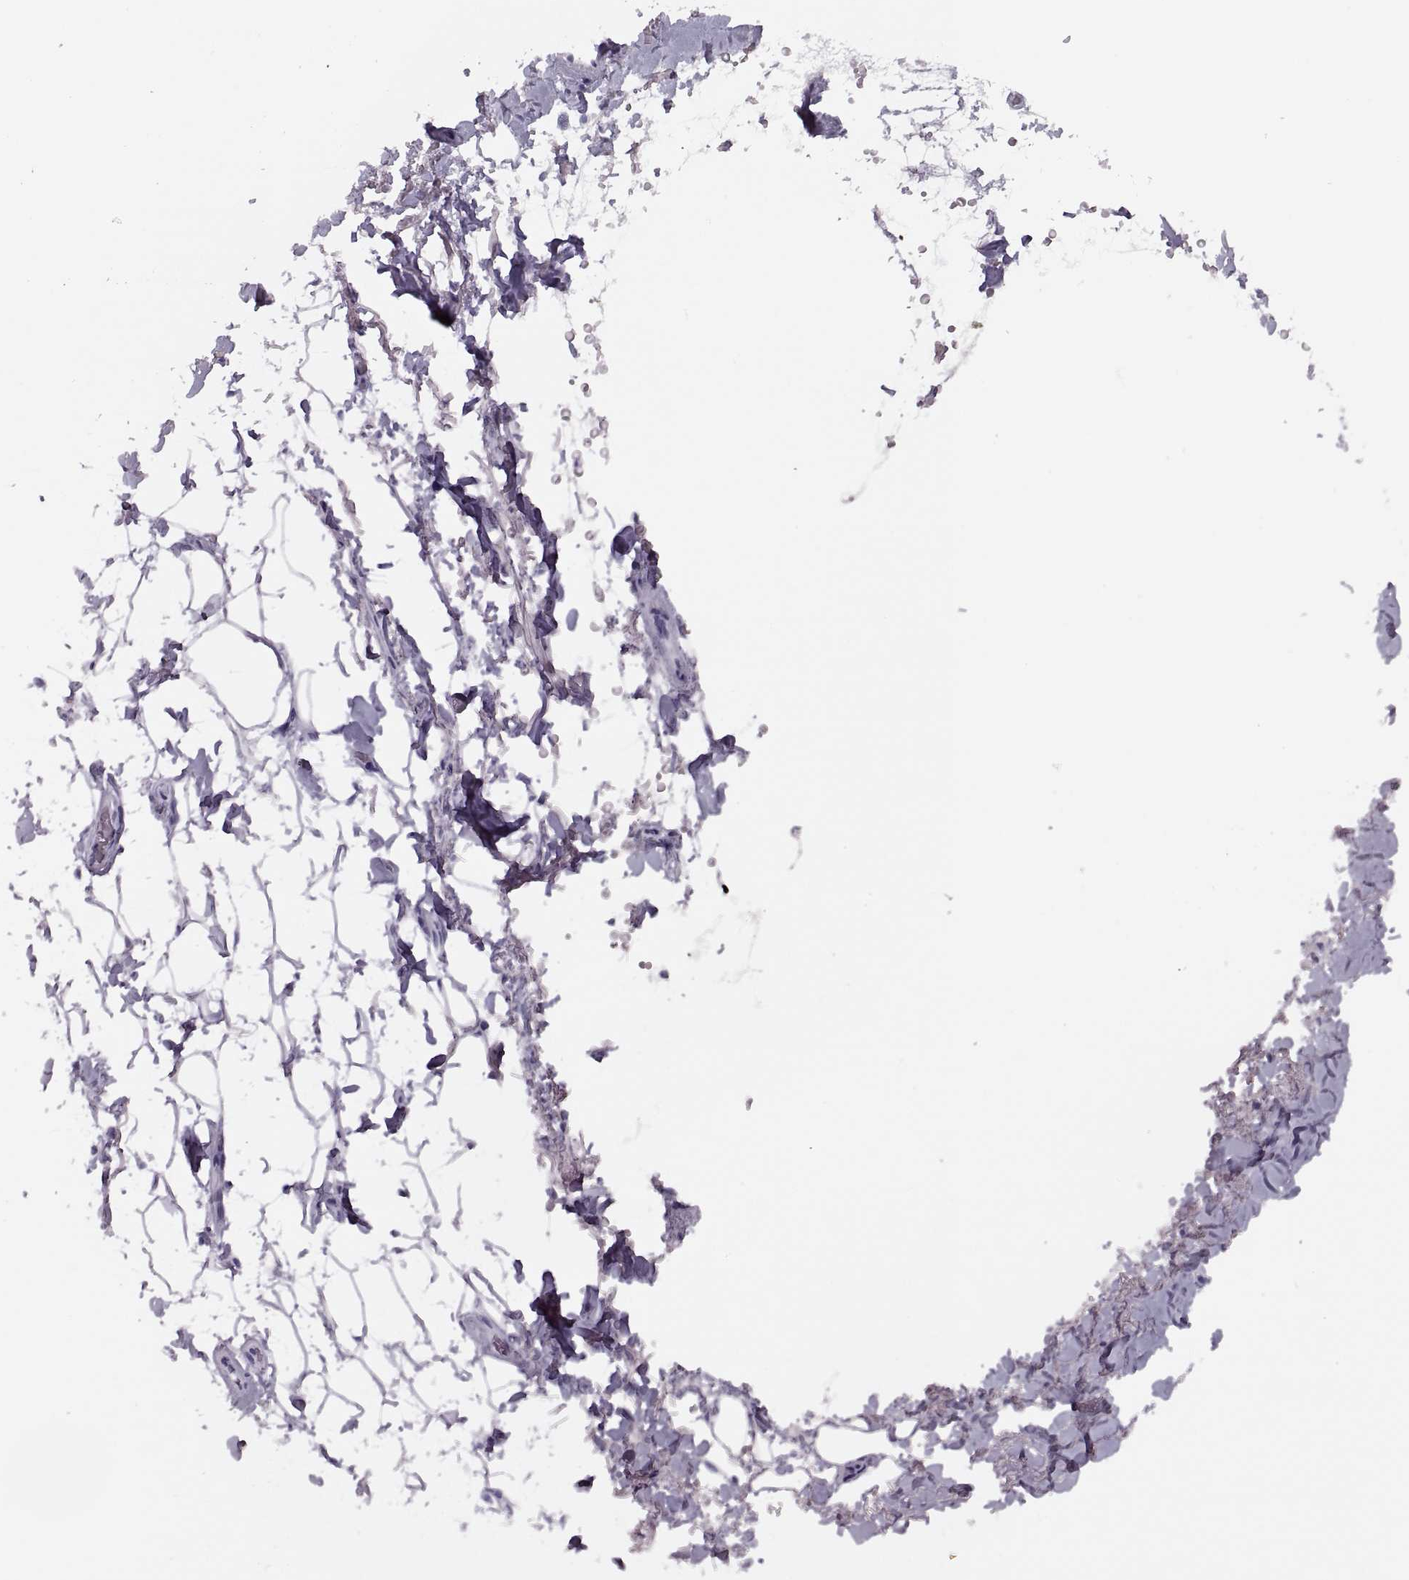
{"staining": {"intensity": "negative", "quantity": "none", "location": "none"}, "tissue": "adipose tissue", "cell_type": "Adipocytes", "image_type": "normal", "snomed": [{"axis": "morphology", "description": "Normal tissue, NOS"}, {"axis": "topography", "description": "Anal"}, {"axis": "topography", "description": "Peripheral nerve tissue"}], "caption": "This image is of normal adipose tissue stained with immunohistochemistry to label a protein in brown with the nuclei are counter-stained blue. There is no positivity in adipocytes.", "gene": "RLBP1", "patient": {"sex": "male", "age": 53}}